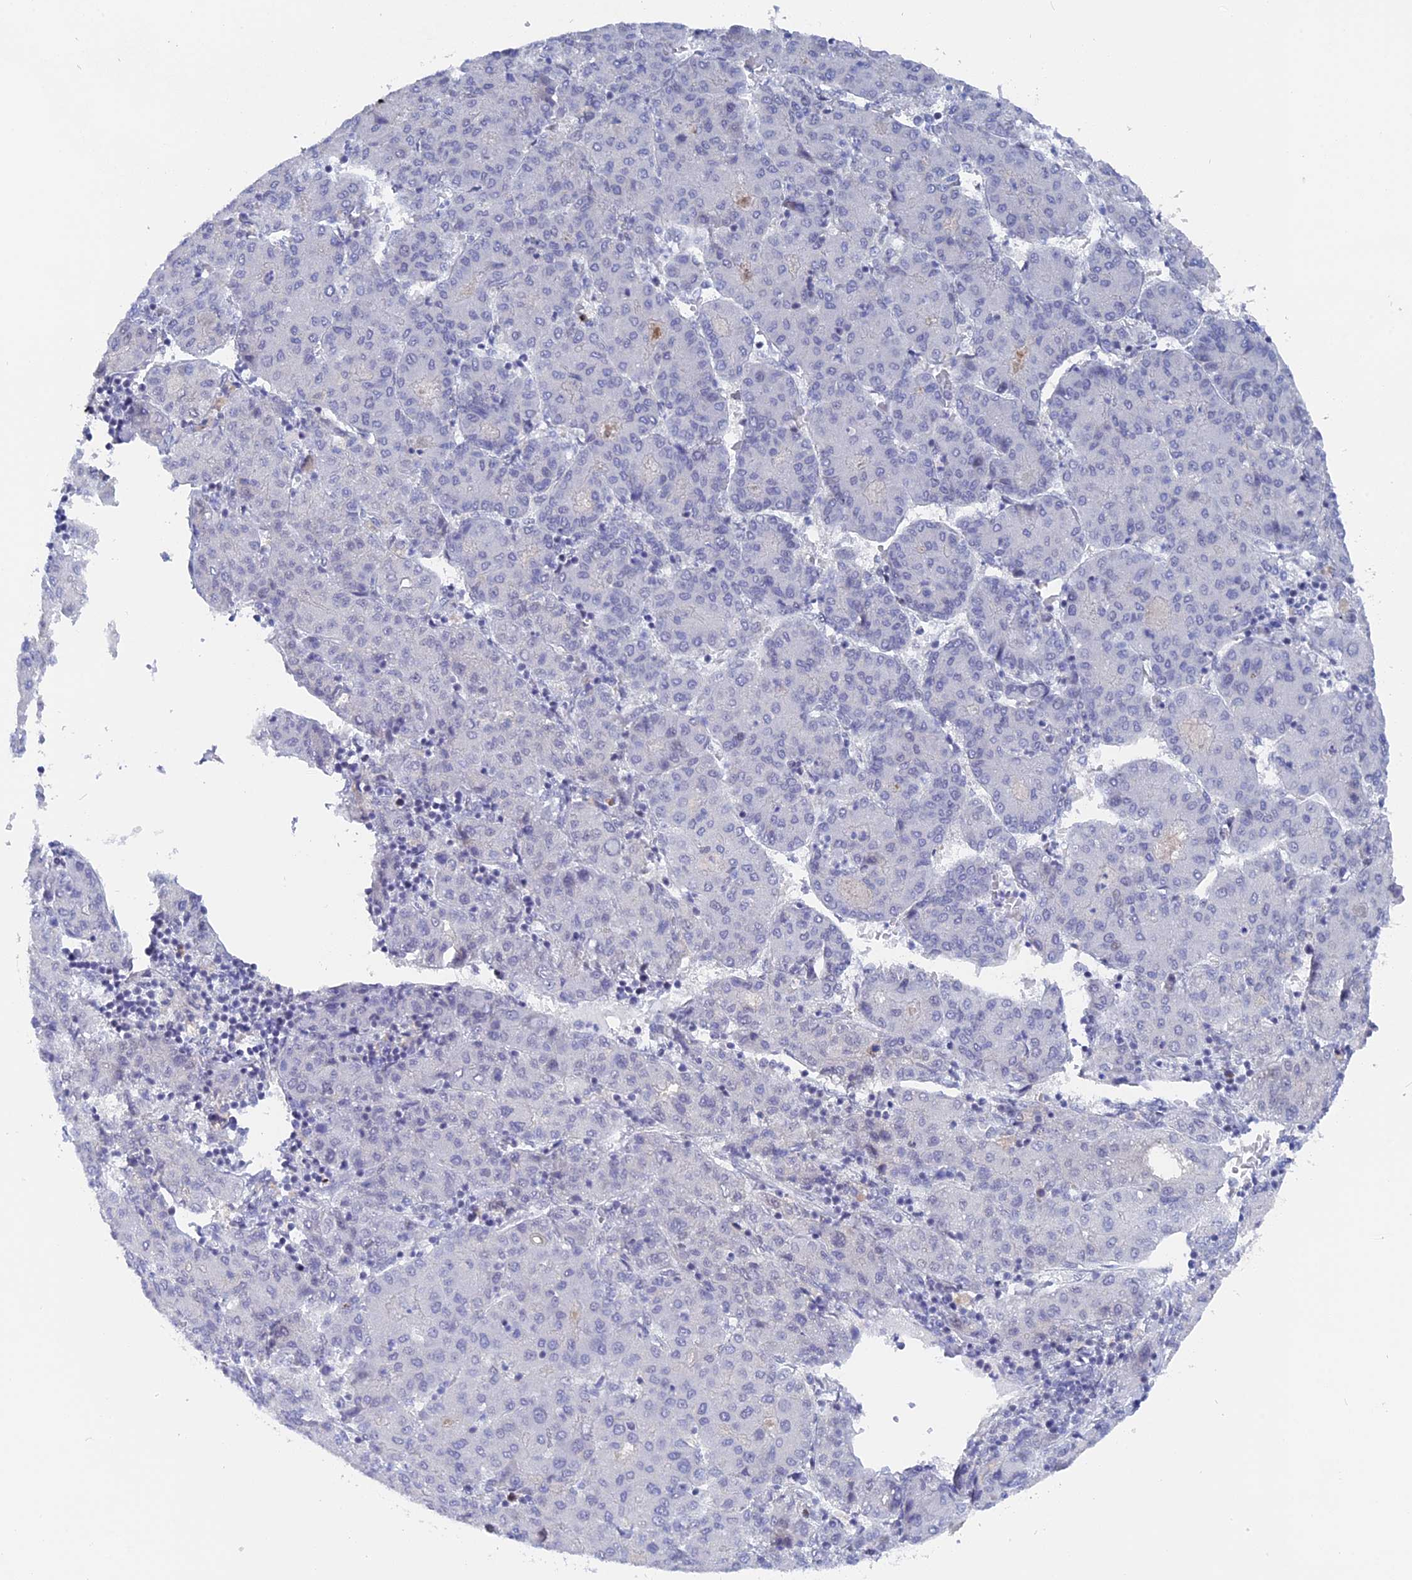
{"staining": {"intensity": "negative", "quantity": "none", "location": "none"}, "tissue": "liver cancer", "cell_type": "Tumor cells", "image_type": "cancer", "snomed": [{"axis": "morphology", "description": "Carcinoma, Hepatocellular, NOS"}, {"axis": "topography", "description": "Liver"}], "caption": "This is a image of immunohistochemistry staining of liver cancer (hepatocellular carcinoma), which shows no positivity in tumor cells.", "gene": "BRD2", "patient": {"sex": "male", "age": 65}}